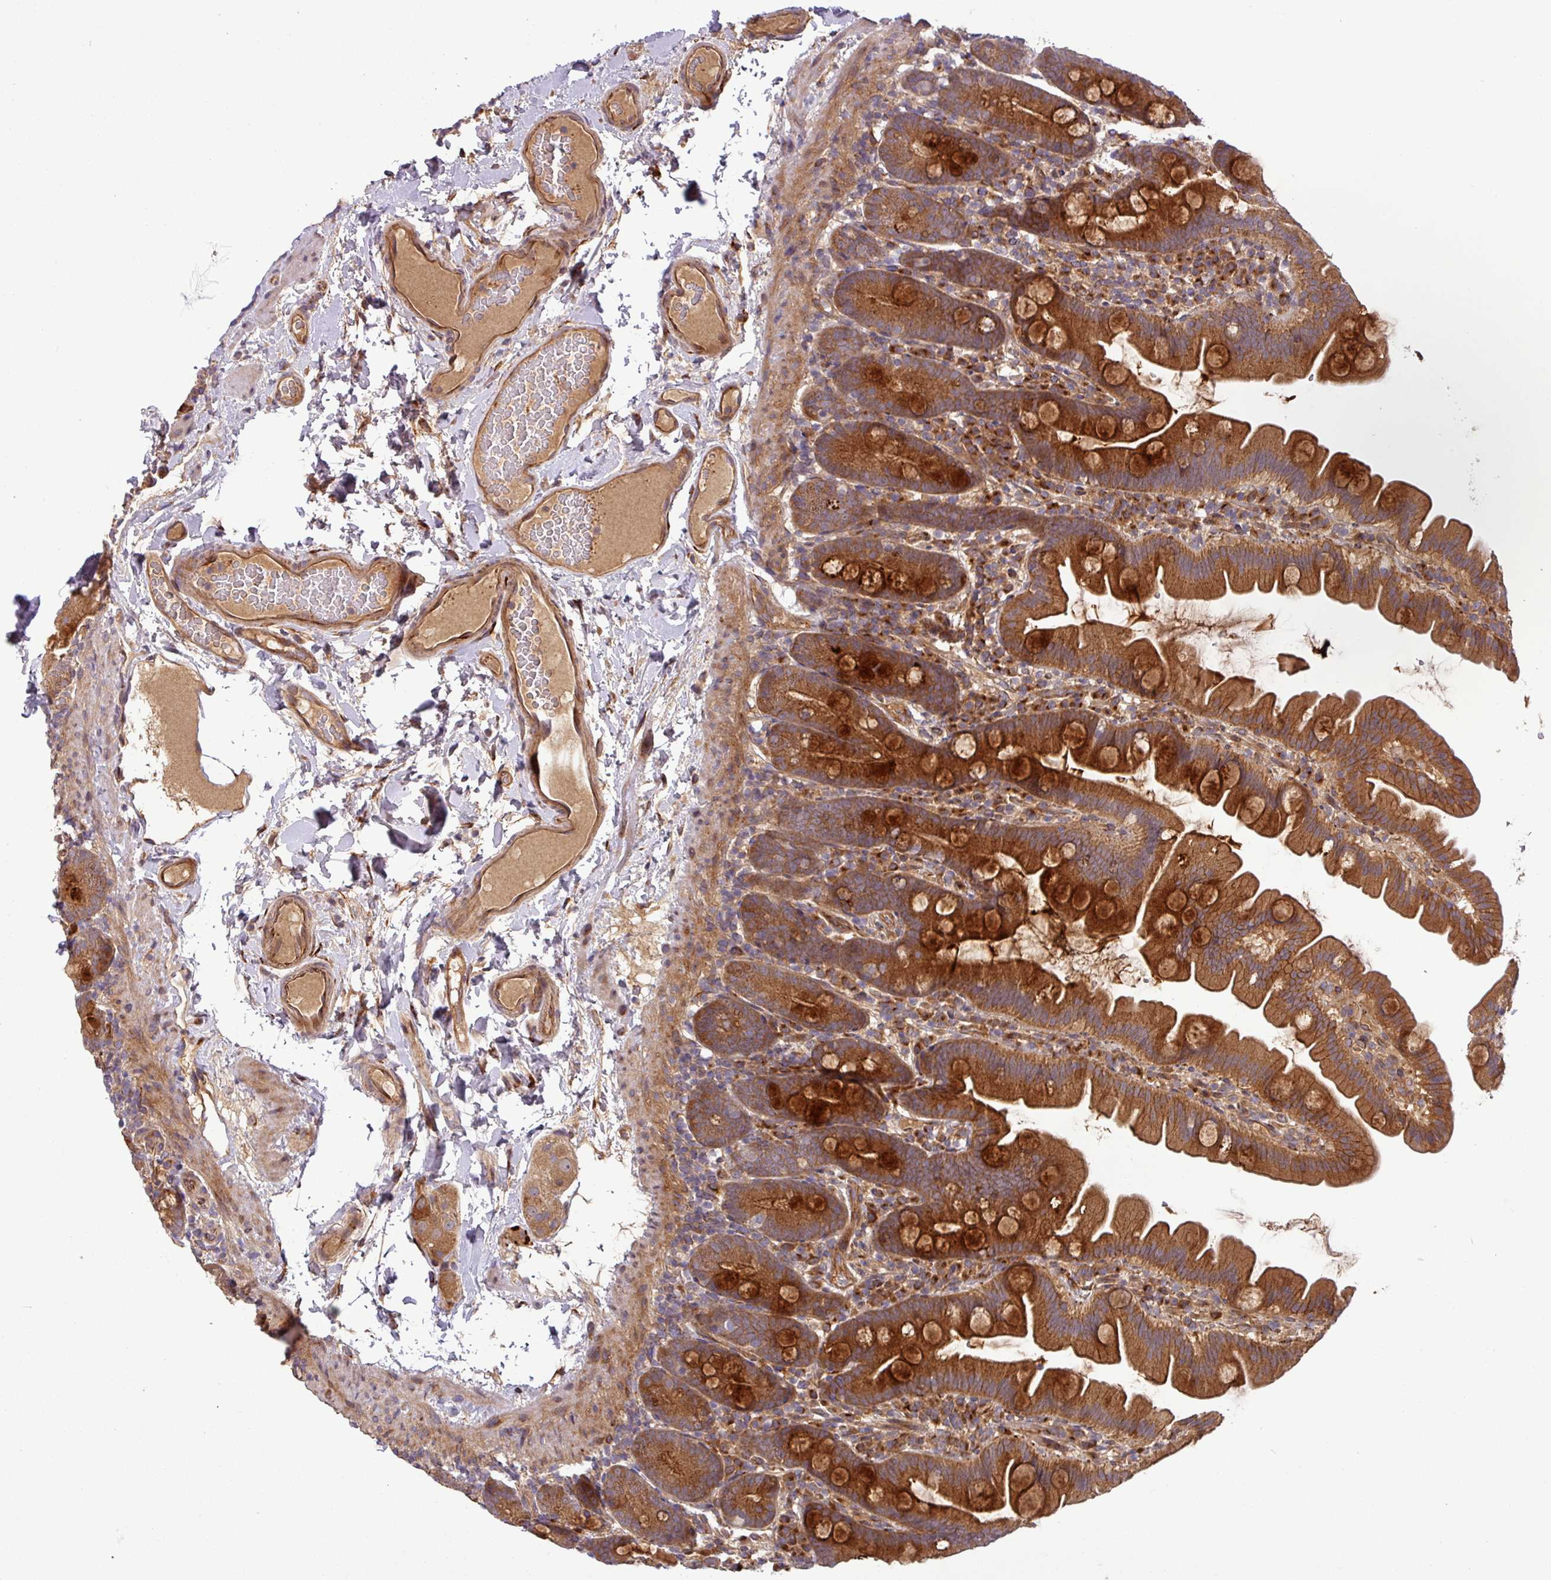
{"staining": {"intensity": "strong", "quantity": ">75%", "location": "cytoplasmic/membranous"}, "tissue": "small intestine", "cell_type": "Glandular cells", "image_type": "normal", "snomed": [{"axis": "morphology", "description": "Normal tissue, NOS"}, {"axis": "topography", "description": "Small intestine"}], "caption": "Immunohistochemistry of benign small intestine demonstrates high levels of strong cytoplasmic/membranous expression in about >75% of glandular cells.", "gene": "ART1", "patient": {"sex": "female", "age": 68}}